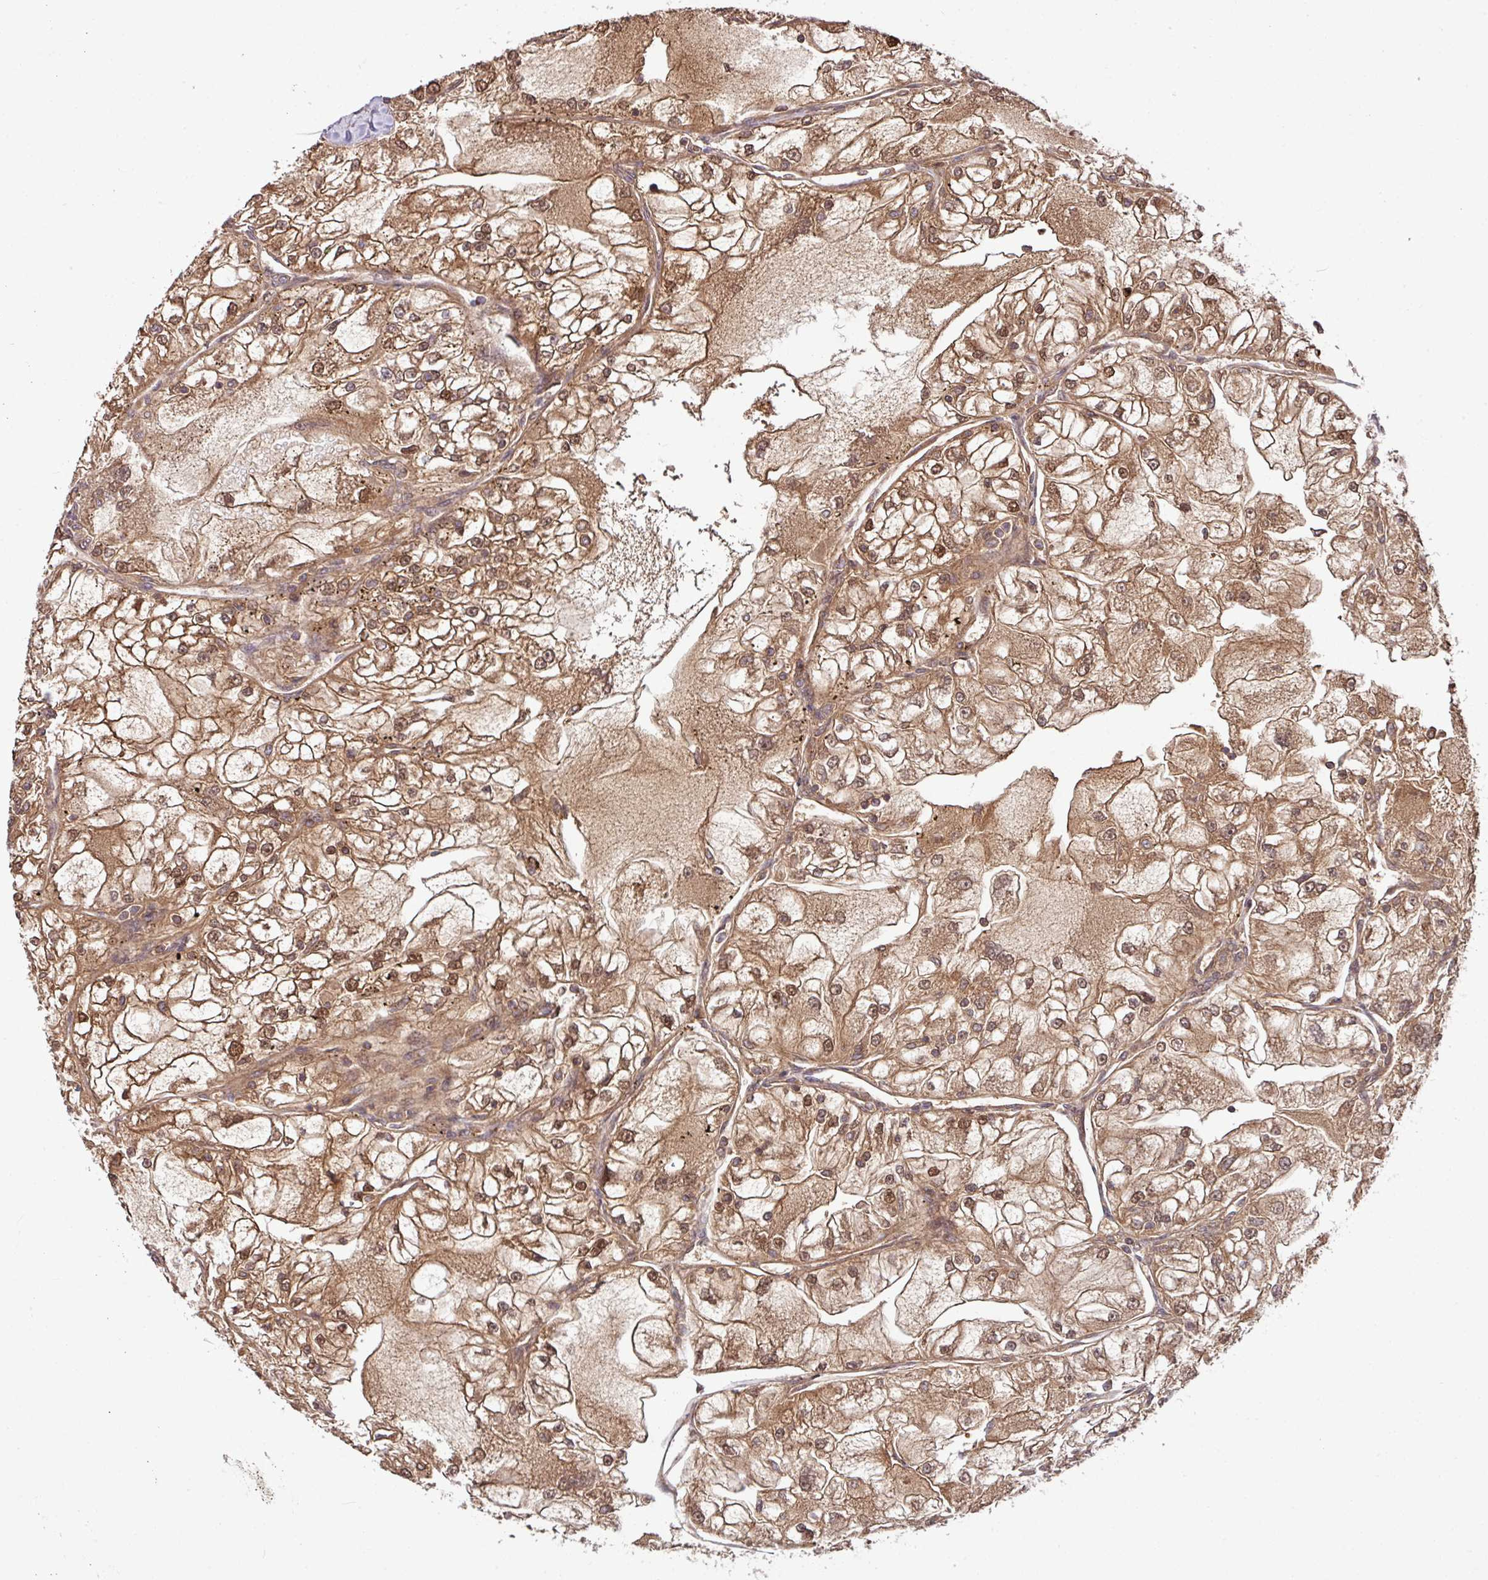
{"staining": {"intensity": "strong", "quantity": ">75%", "location": "cytoplasmic/membranous"}, "tissue": "renal cancer", "cell_type": "Tumor cells", "image_type": "cancer", "snomed": [{"axis": "morphology", "description": "Adenocarcinoma, NOS"}, {"axis": "topography", "description": "Kidney"}], "caption": "Immunohistochemistry (IHC) staining of adenocarcinoma (renal), which reveals high levels of strong cytoplasmic/membranous expression in approximately >75% of tumor cells indicating strong cytoplasmic/membranous protein staining. The staining was performed using DAB (3,3'-diaminobenzidine) (brown) for protein detection and nuclei were counterstained in hematoxylin (blue).", "gene": "SLAMF6", "patient": {"sex": "female", "age": 72}}